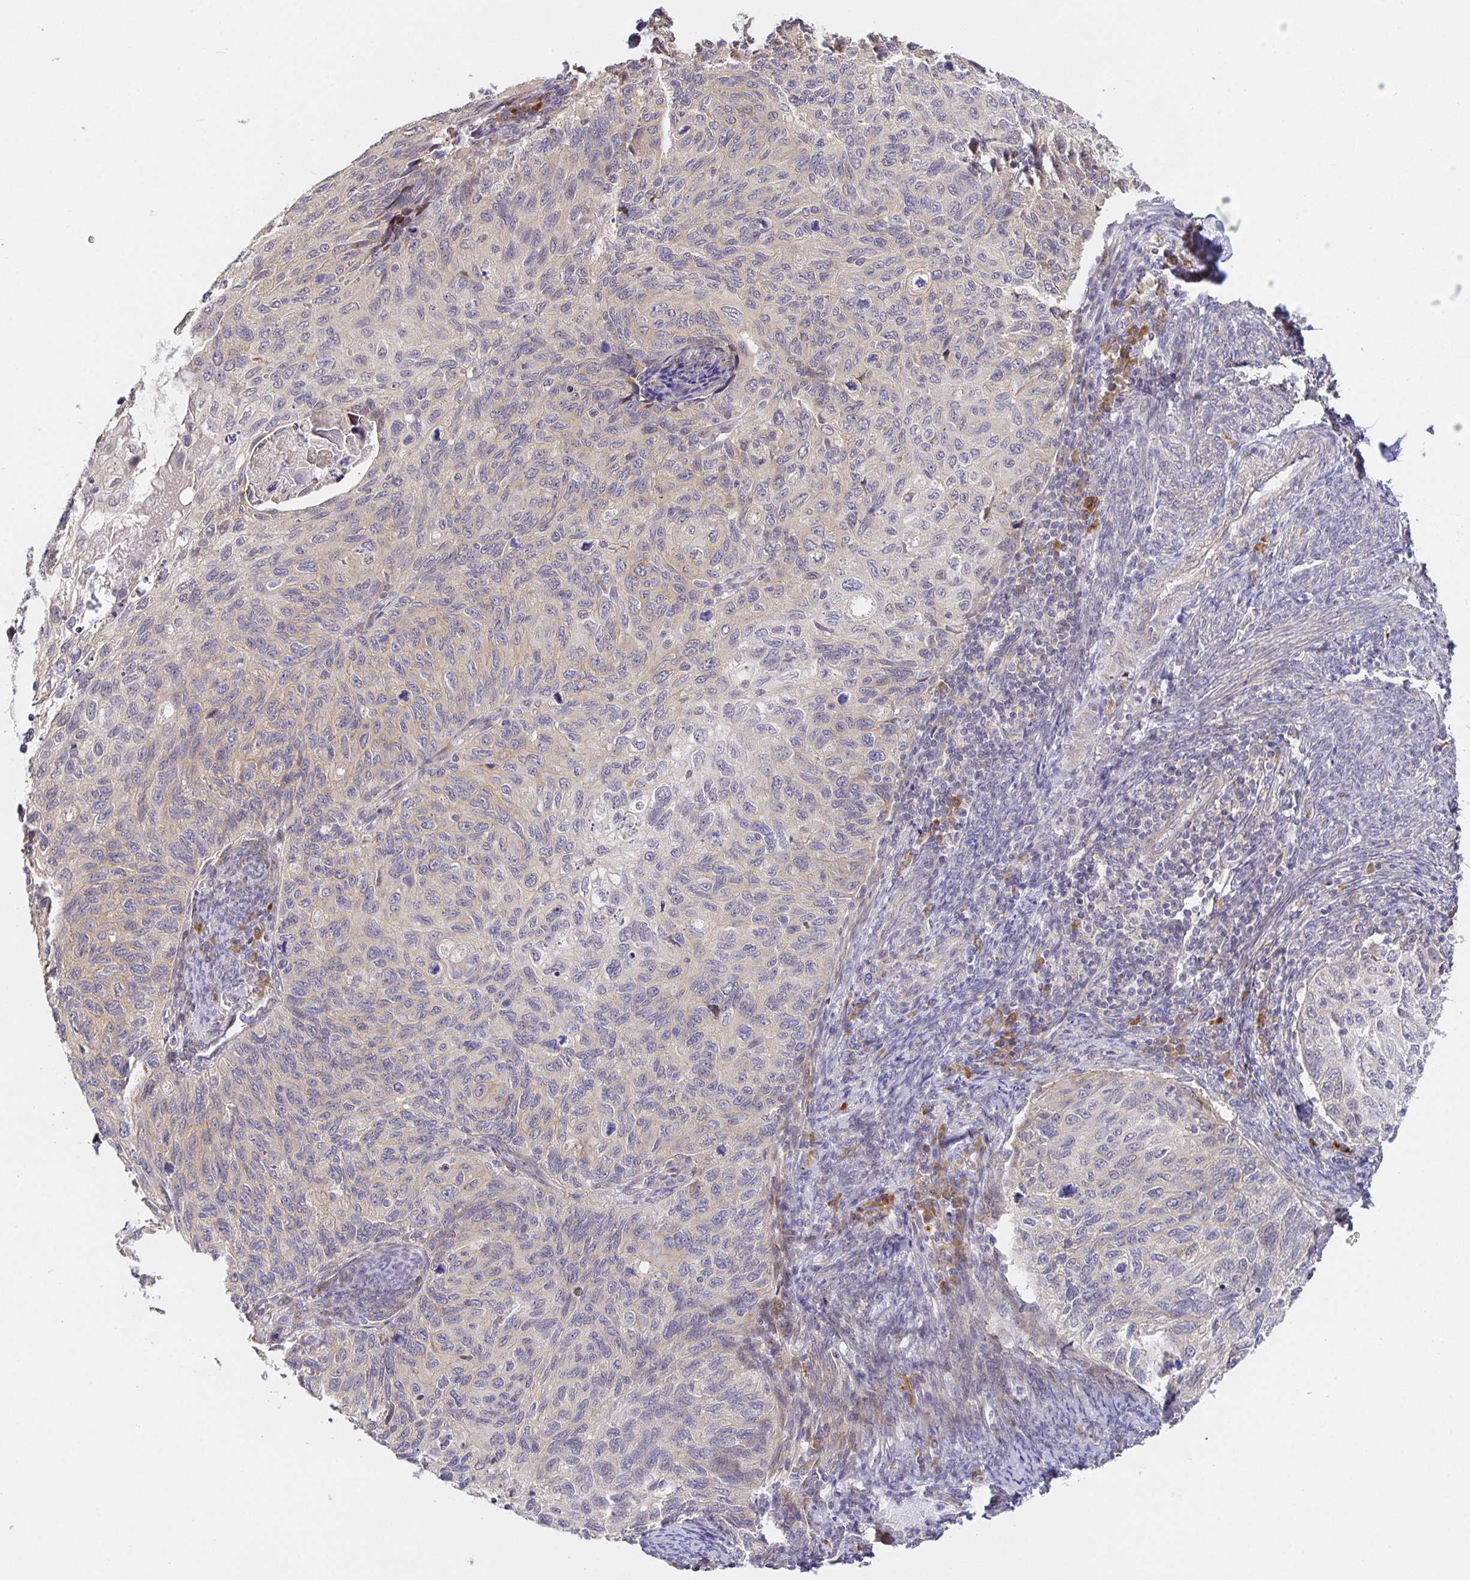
{"staining": {"intensity": "weak", "quantity": "<25%", "location": "cytoplasmic/membranous"}, "tissue": "cervical cancer", "cell_type": "Tumor cells", "image_type": "cancer", "snomed": [{"axis": "morphology", "description": "Squamous cell carcinoma, NOS"}, {"axis": "topography", "description": "Cervix"}], "caption": "The photomicrograph displays no staining of tumor cells in cervical squamous cell carcinoma. (DAB (3,3'-diaminobenzidine) immunohistochemistry, high magnification).", "gene": "ZDHHC11", "patient": {"sex": "female", "age": 70}}